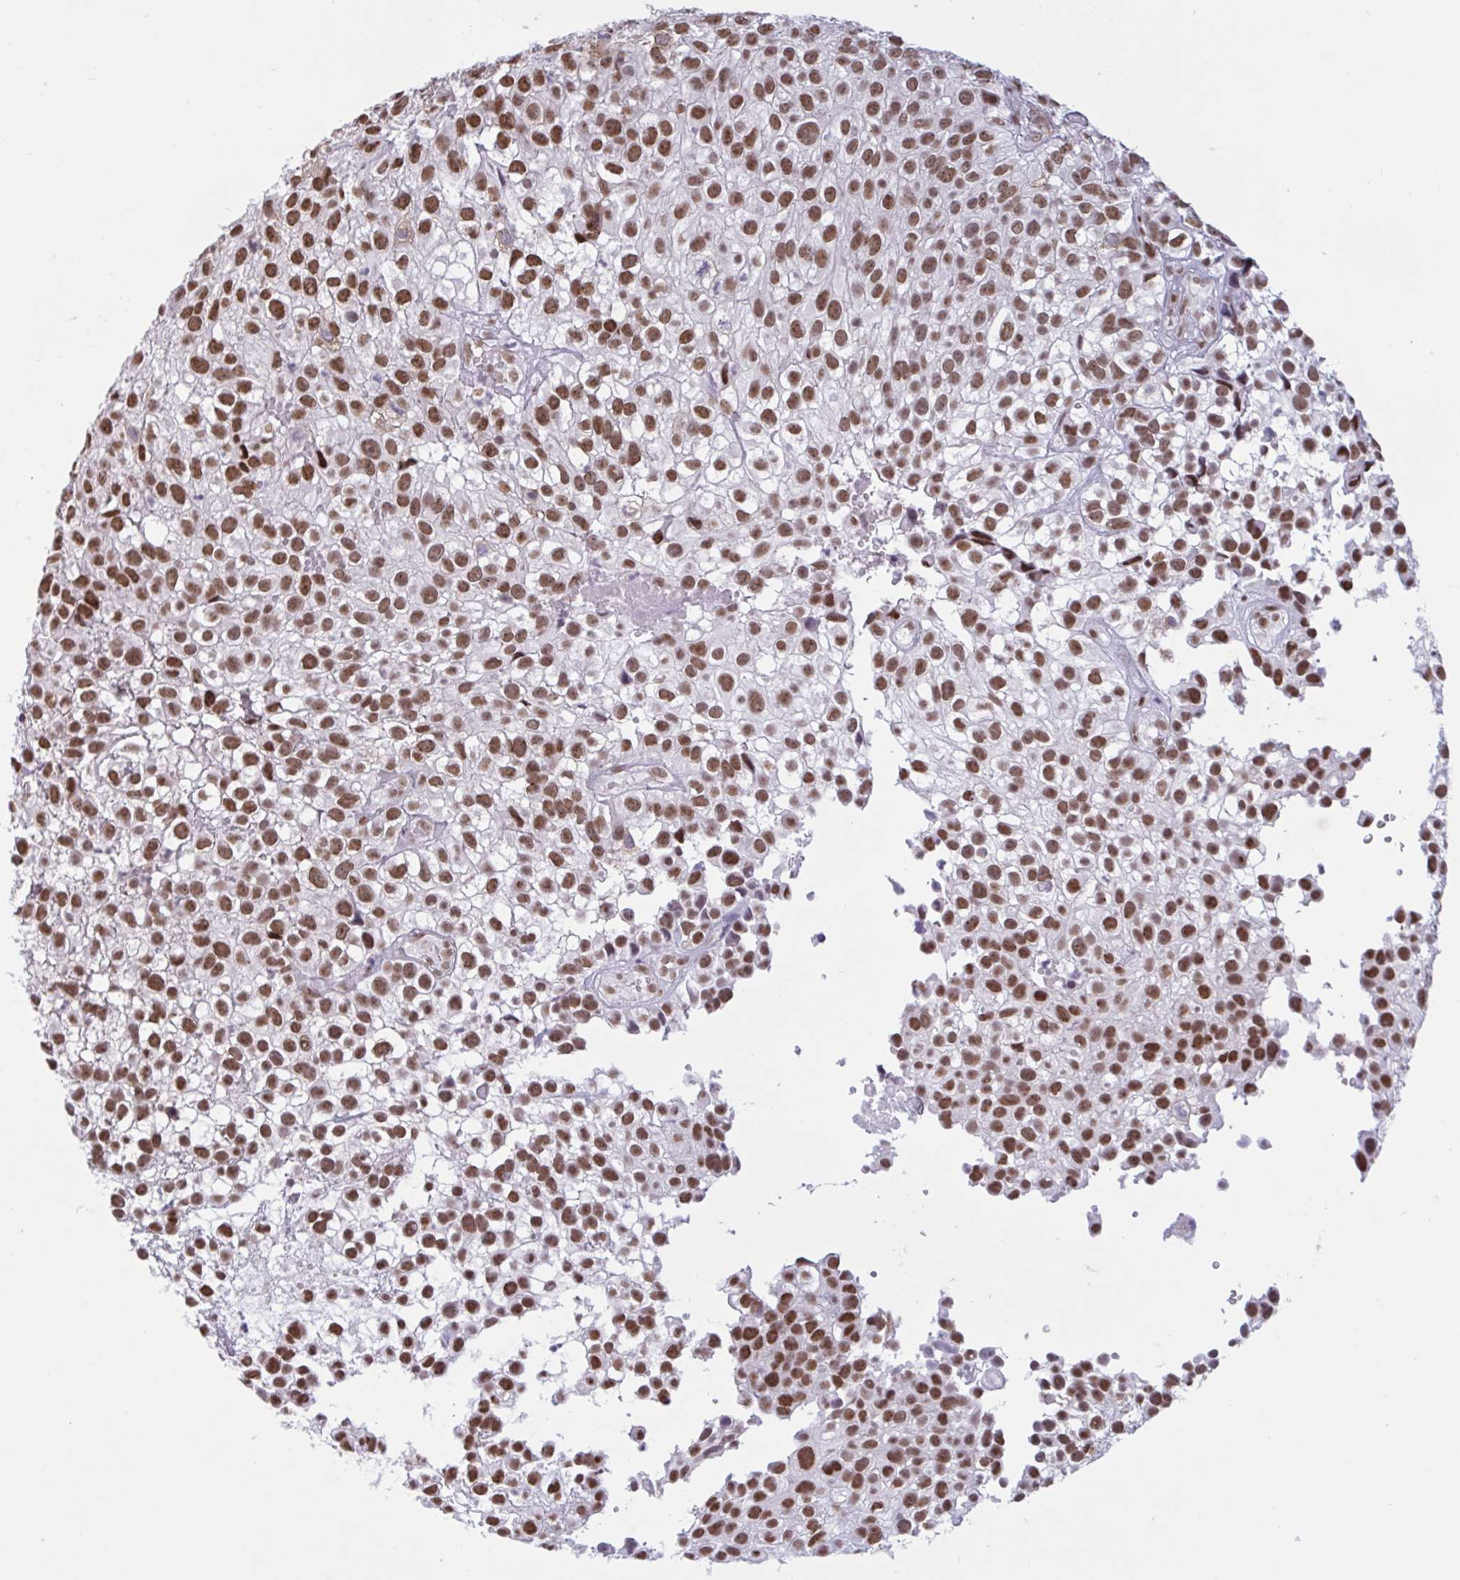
{"staining": {"intensity": "strong", "quantity": ">75%", "location": "nuclear"}, "tissue": "urothelial cancer", "cell_type": "Tumor cells", "image_type": "cancer", "snomed": [{"axis": "morphology", "description": "Urothelial carcinoma, High grade"}, {"axis": "topography", "description": "Urinary bladder"}], "caption": "The image demonstrates immunohistochemical staining of urothelial carcinoma (high-grade). There is strong nuclear staining is seen in approximately >75% of tumor cells.", "gene": "CBFA2T2", "patient": {"sex": "male", "age": 56}}